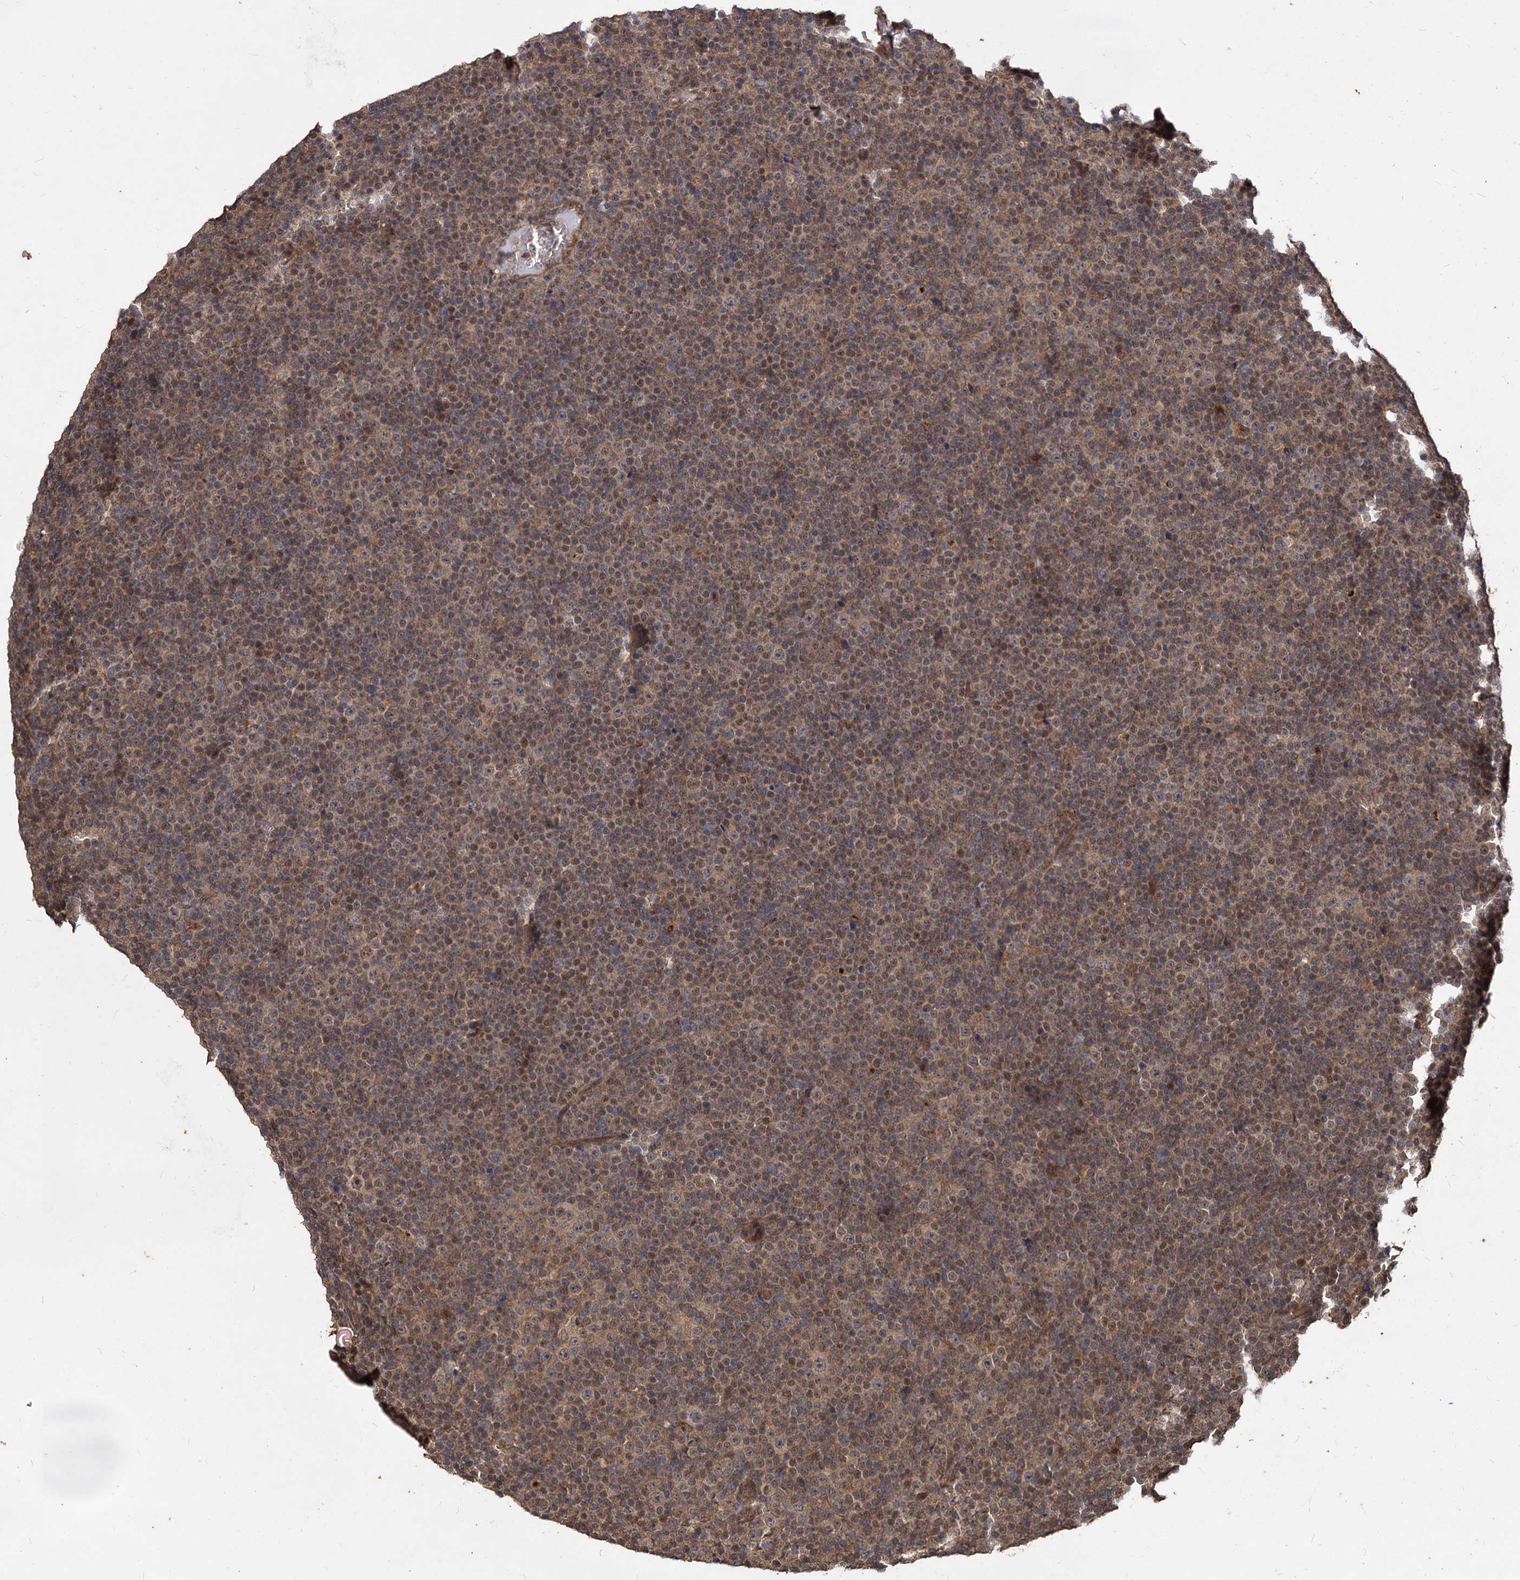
{"staining": {"intensity": "weak", "quantity": ">75%", "location": "cytoplasmic/membranous,nuclear"}, "tissue": "lymphoma", "cell_type": "Tumor cells", "image_type": "cancer", "snomed": [{"axis": "morphology", "description": "Malignant lymphoma, non-Hodgkin's type, Low grade"}, {"axis": "topography", "description": "Lymph node"}], "caption": "High-magnification brightfield microscopy of lymphoma stained with DAB (brown) and counterstained with hematoxylin (blue). tumor cells exhibit weak cytoplasmic/membranous and nuclear positivity is present in approximately>75% of cells.", "gene": "VPS51", "patient": {"sex": "female", "age": 67}}